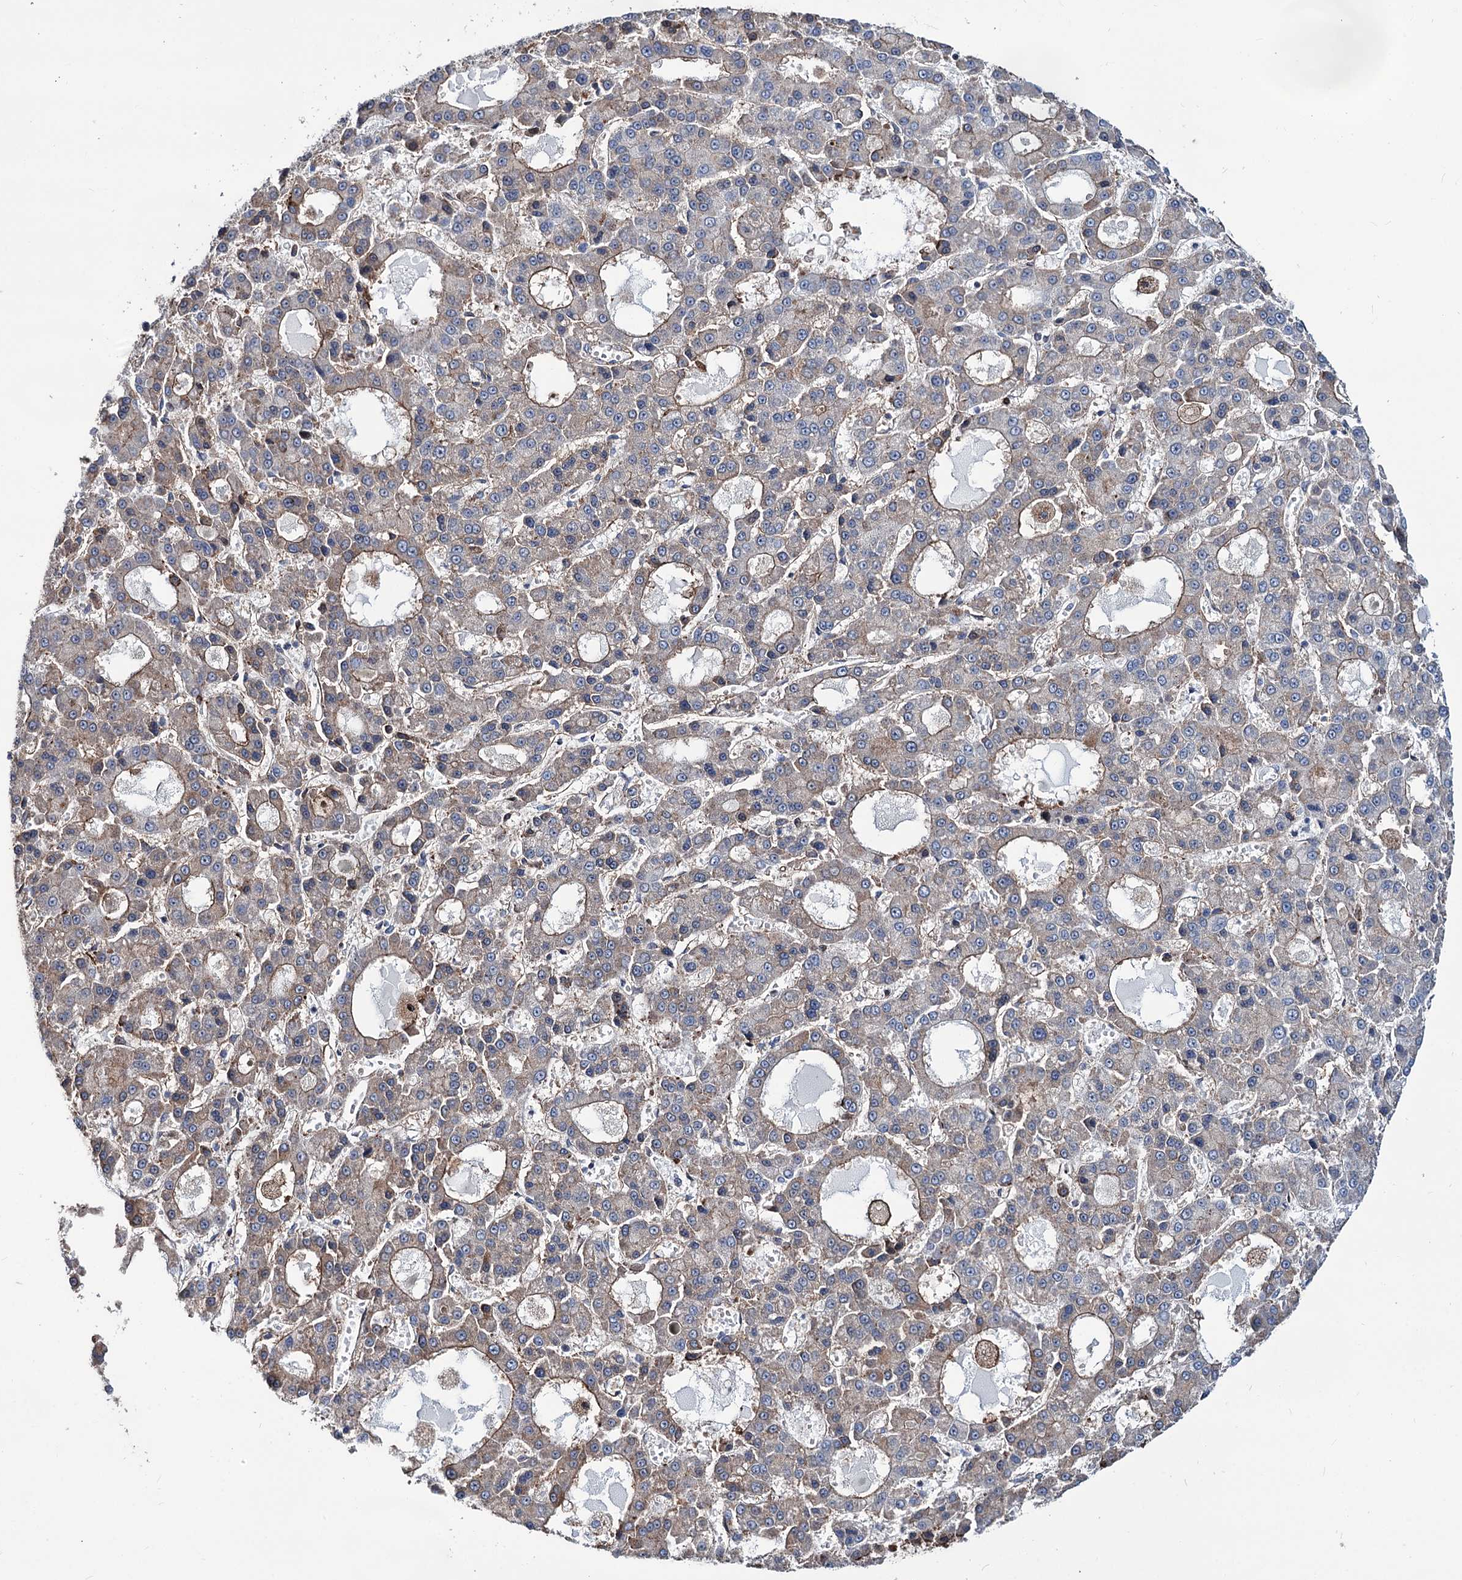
{"staining": {"intensity": "weak", "quantity": ">75%", "location": "cytoplasmic/membranous"}, "tissue": "liver cancer", "cell_type": "Tumor cells", "image_type": "cancer", "snomed": [{"axis": "morphology", "description": "Carcinoma, Hepatocellular, NOS"}, {"axis": "topography", "description": "Liver"}], "caption": "Liver hepatocellular carcinoma stained for a protein reveals weak cytoplasmic/membranous positivity in tumor cells. (DAB = brown stain, brightfield microscopy at high magnification).", "gene": "PTDSS2", "patient": {"sex": "male", "age": 70}}